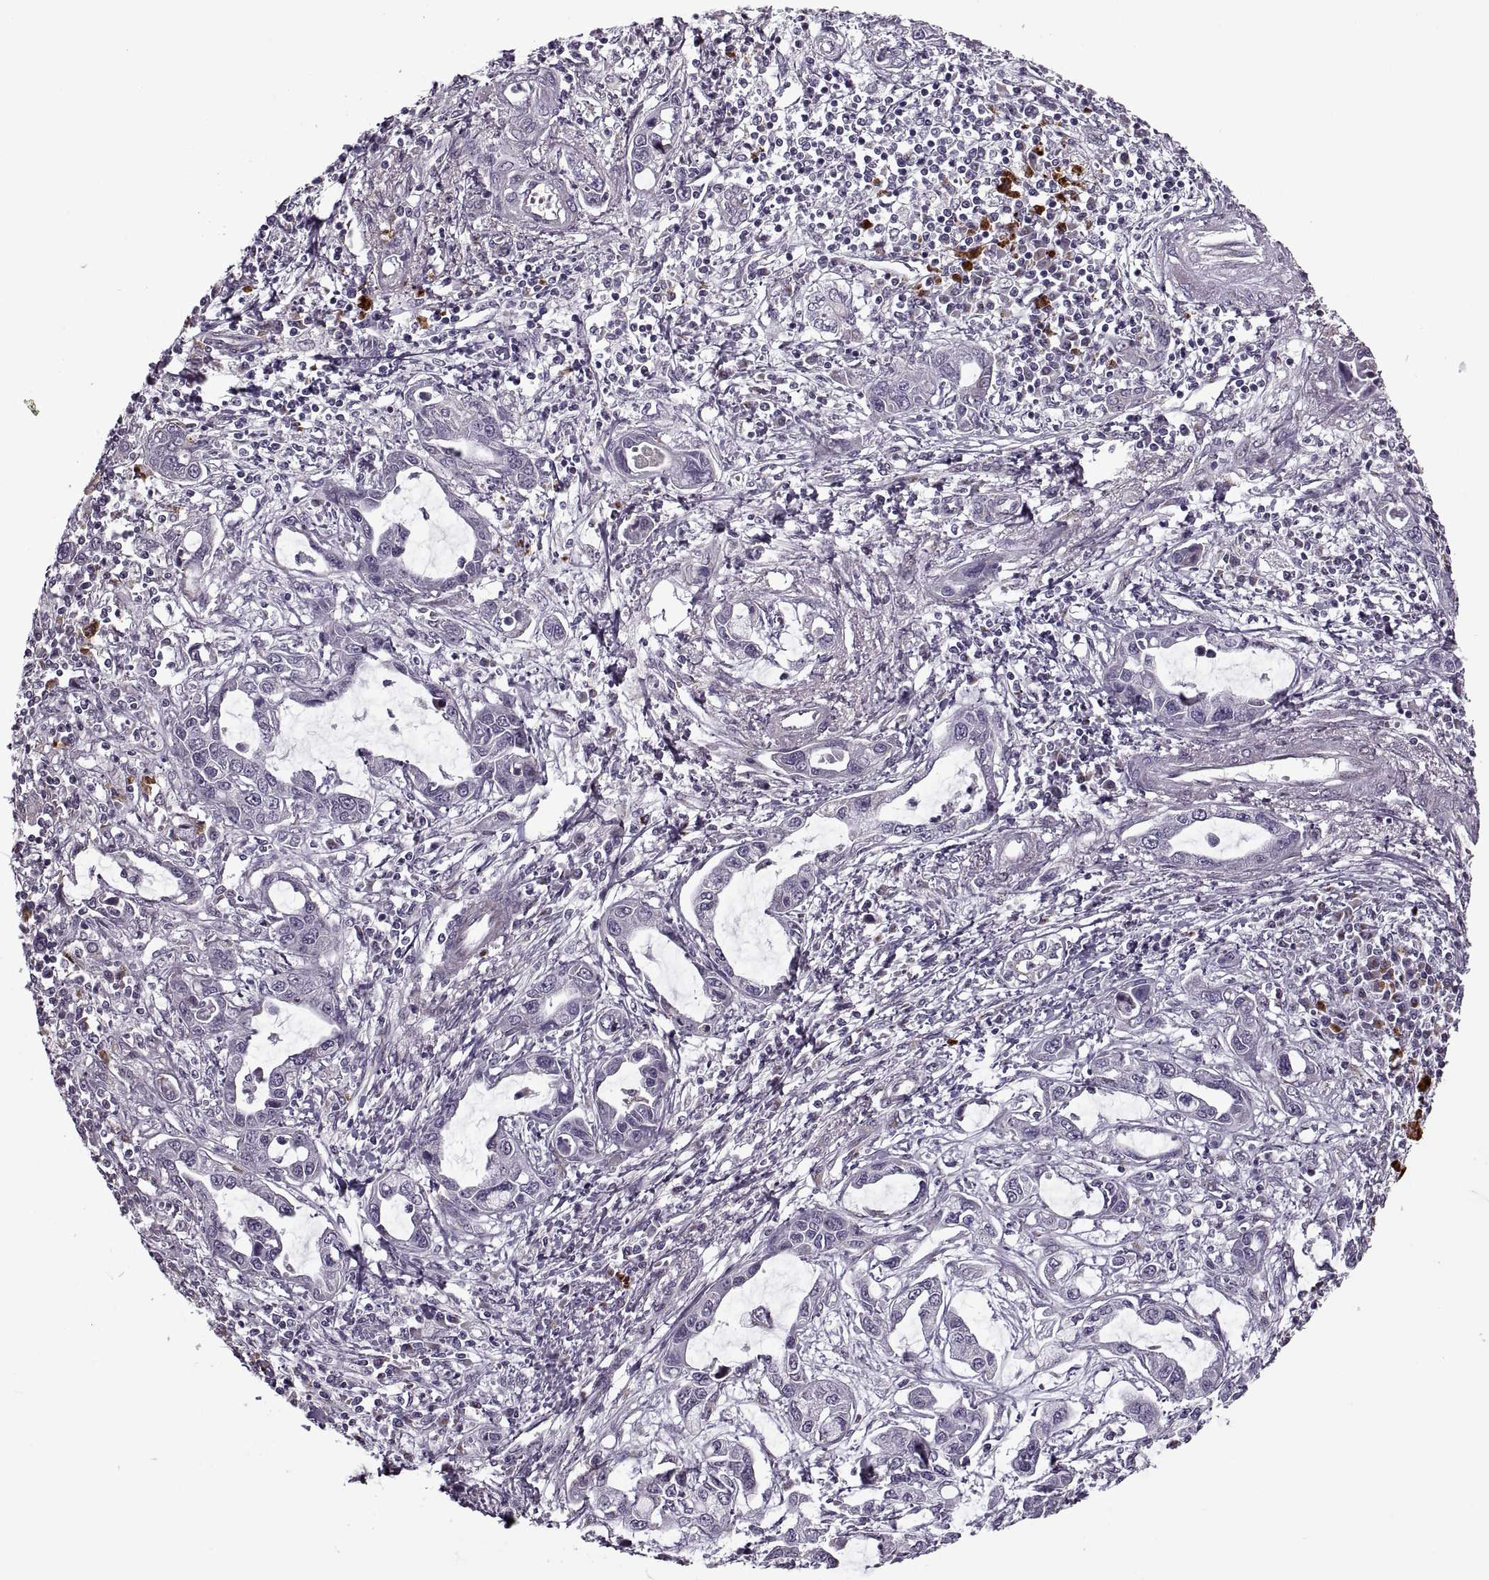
{"staining": {"intensity": "negative", "quantity": "none", "location": "none"}, "tissue": "liver cancer", "cell_type": "Tumor cells", "image_type": "cancer", "snomed": [{"axis": "morphology", "description": "Cholangiocarcinoma"}, {"axis": "topography", "description": "Liver"}], "caption": "Immunohistochemistry (IHC) histopathology image of neoplastic tissue: cholangiocarcinoma (liver) stained with DAB (3,3'-diaminobenzidine) shows no significant protein expression in tumor cells.", "gene": "PRSS37", "patient": {"sex": "male", "age": 58}}